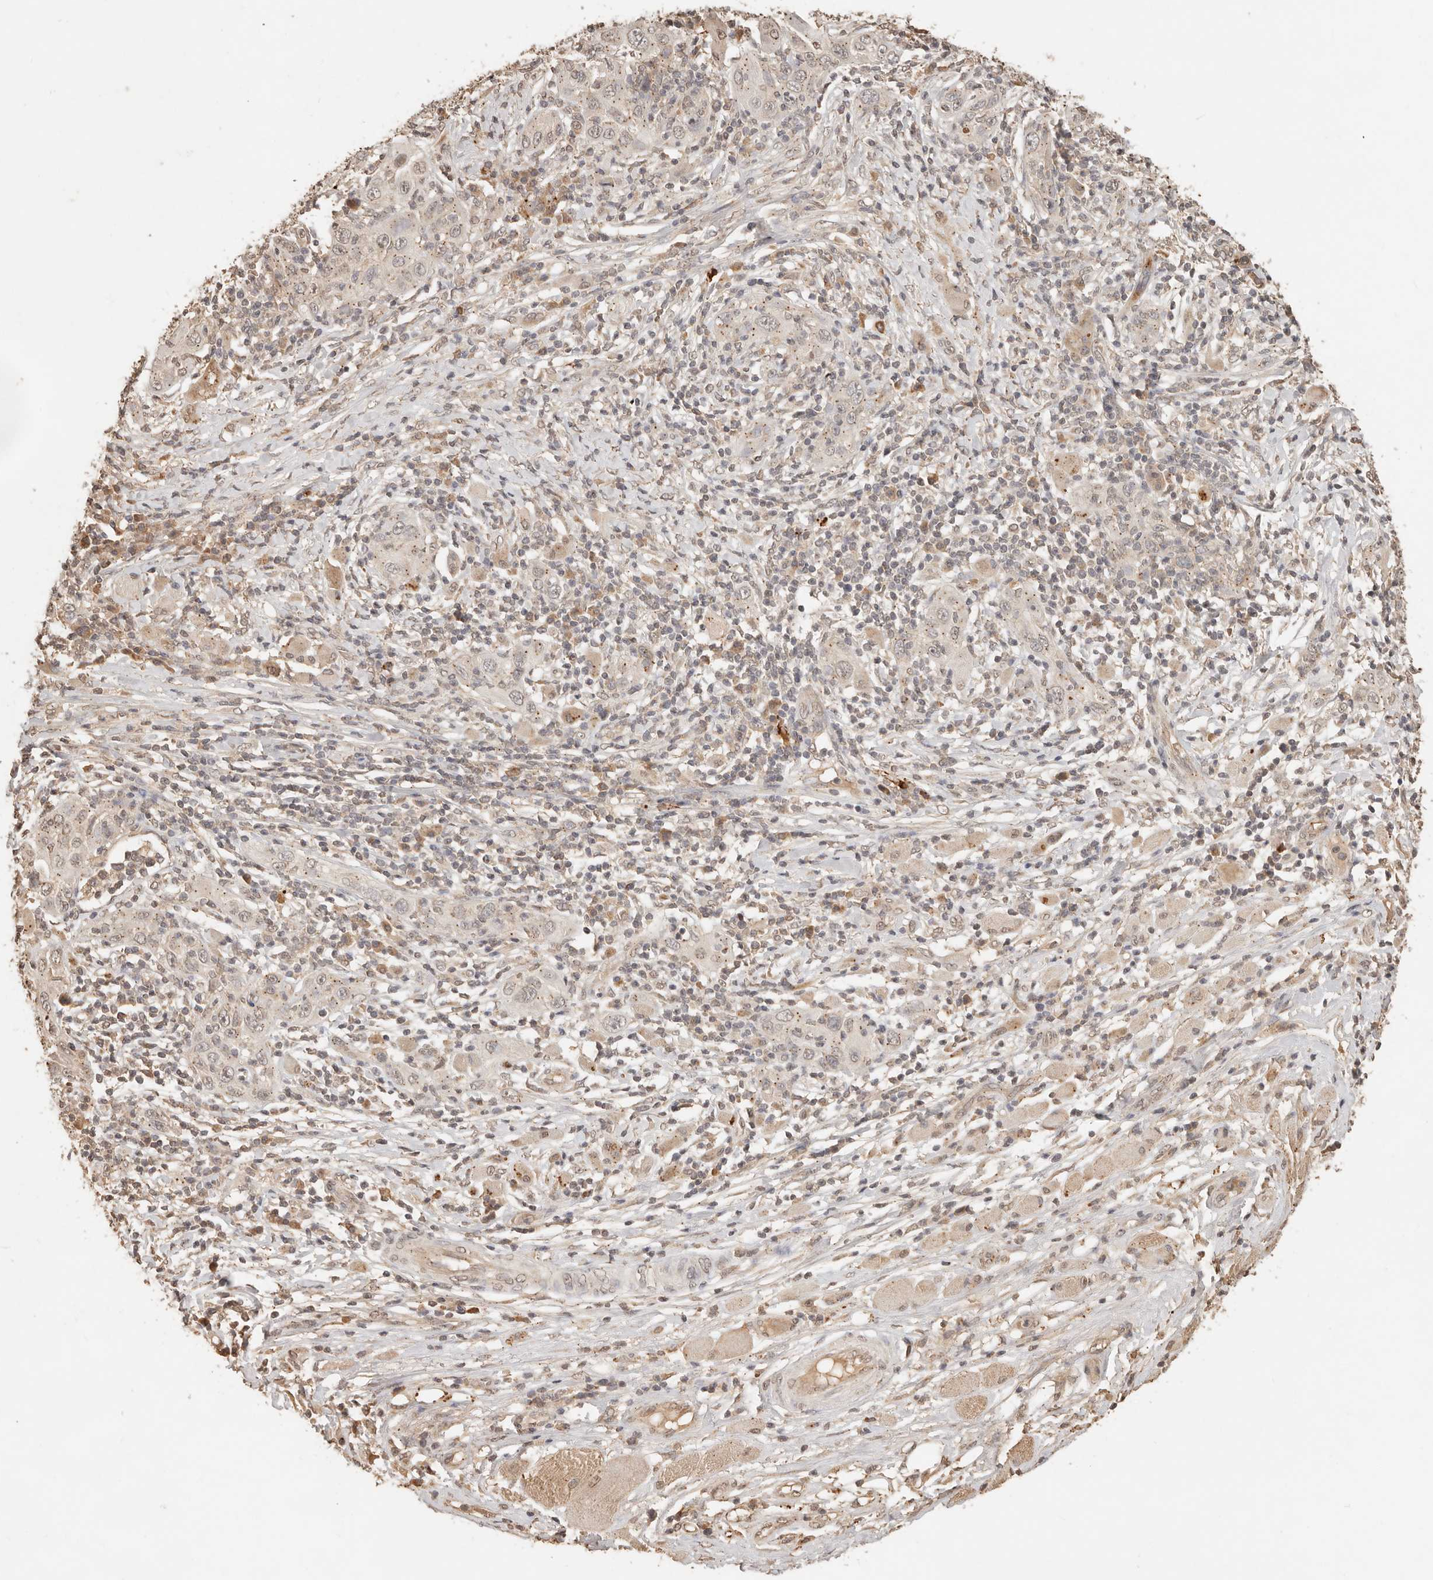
{"staining": {"intensity": "weak", "quantity": "25%-75%", "location": "nuclear"}, "tissue": "skin cancer", "cell_type": "Tumor cells", "image_type": "cancer", "snomed": [{"axis": "morphology", "description": "Squamous cell carcinoma, NOS"}, {"axis": "topography", "description": "Skin"}], "caption": "Immunohistochemistry (DAB) staining of human skin cancer (squamous cell carcinoma) exhibits weak nuclear protein expression in approximately 25%-75% of tumor cells.", "gene": "LMO4", "patient": {"sex": "female", "age": 88}}